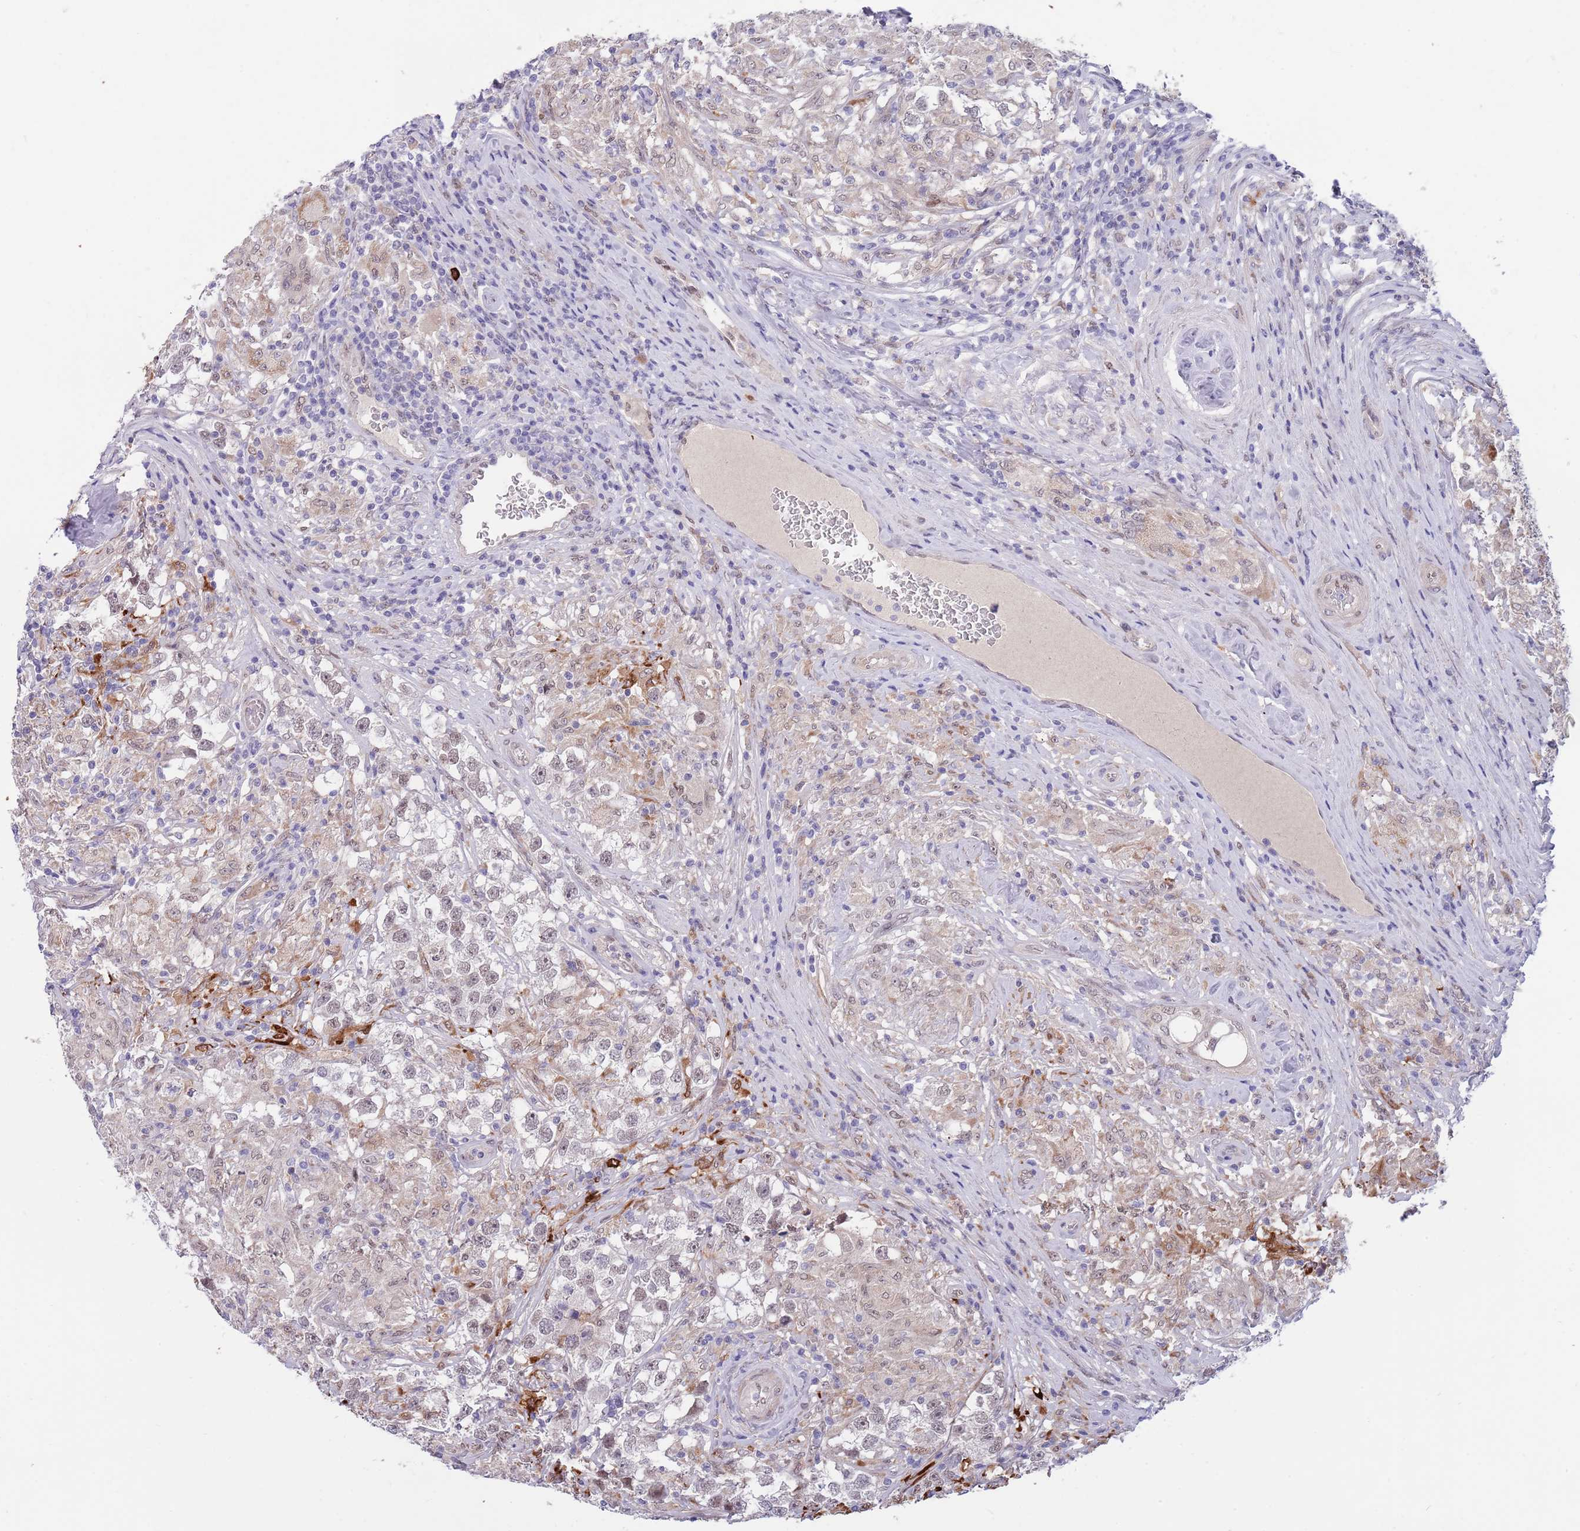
{"staining": {"intensity": "weak", "quantity": "<25%", "location": "cytoplasmic/membranous,nuclear"}, "tissue": "testis cancer", "cell_type": "Tumor cells", "image_type": "cancer", "snomed": [{"axis": "morphology", "description": "Seminoma, NOS"}, {"axis": "topography", "description": "Testis"}], "caption": "Photomicrograph shows no protein positivity in tumor cells of testis cancer (seminoma) tissue.", "gene": "NLRP6", "patient": {"sex": "male", "age": 46}}